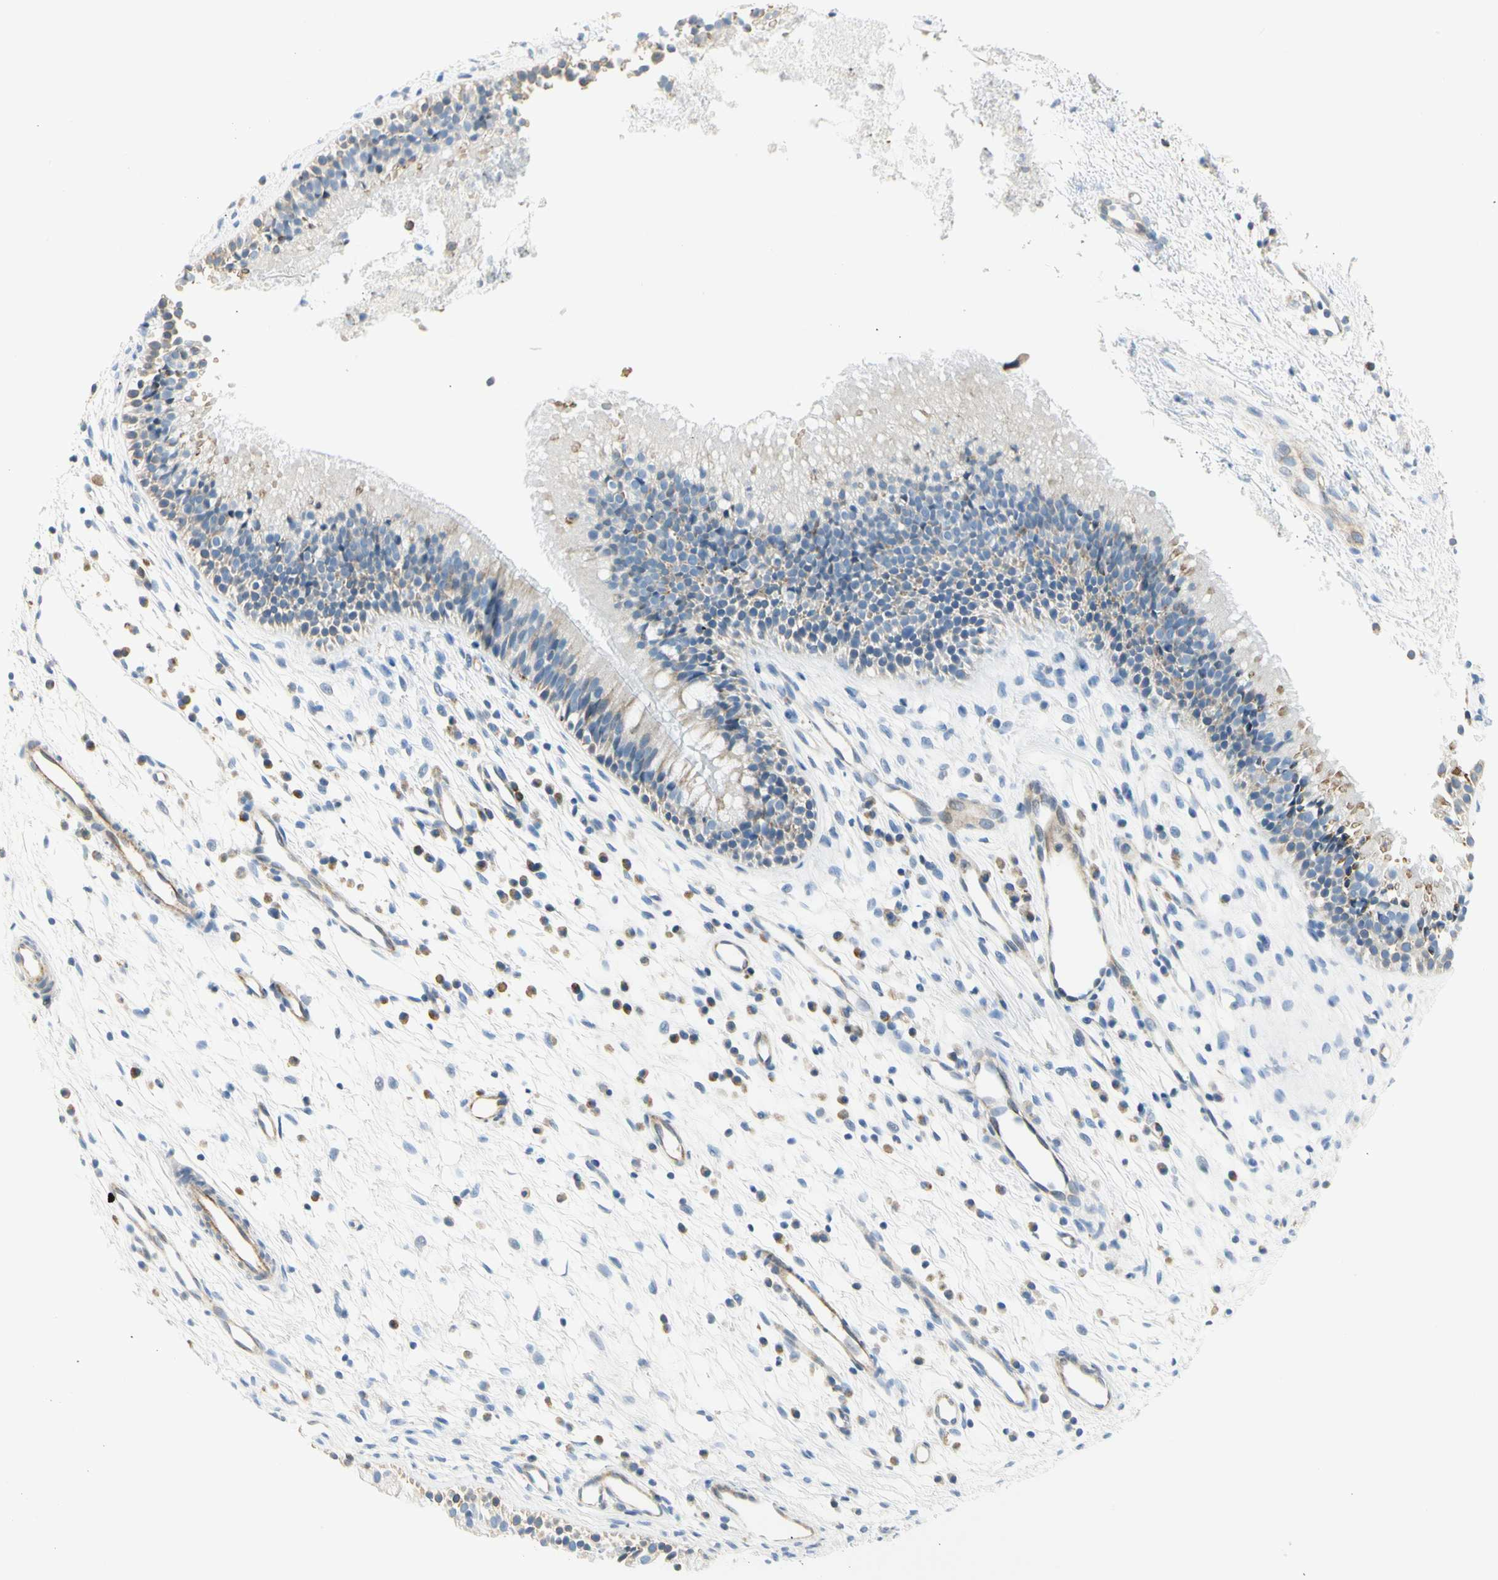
{"staining": {"intensity": "weak", "quantity": "<25%", "location": "cytoplasmic/membranous"}, "tissue": "nasopharynx", "cell_type": "Respiratory epithelial cells", "image_type": "normal", "snomed": [{"axis": "morphology", "description": "Normal tissue, NOS"}, {"axis": "topography", "description": "Nasopharynx"}], "caption": "The immunohistochemistry (IHC) micrograph has no significant expression in respiratory epithelial cells of nasopharynx.", "gene": "TNFSF11", "patient": {"sex": "male", "age": 21}}